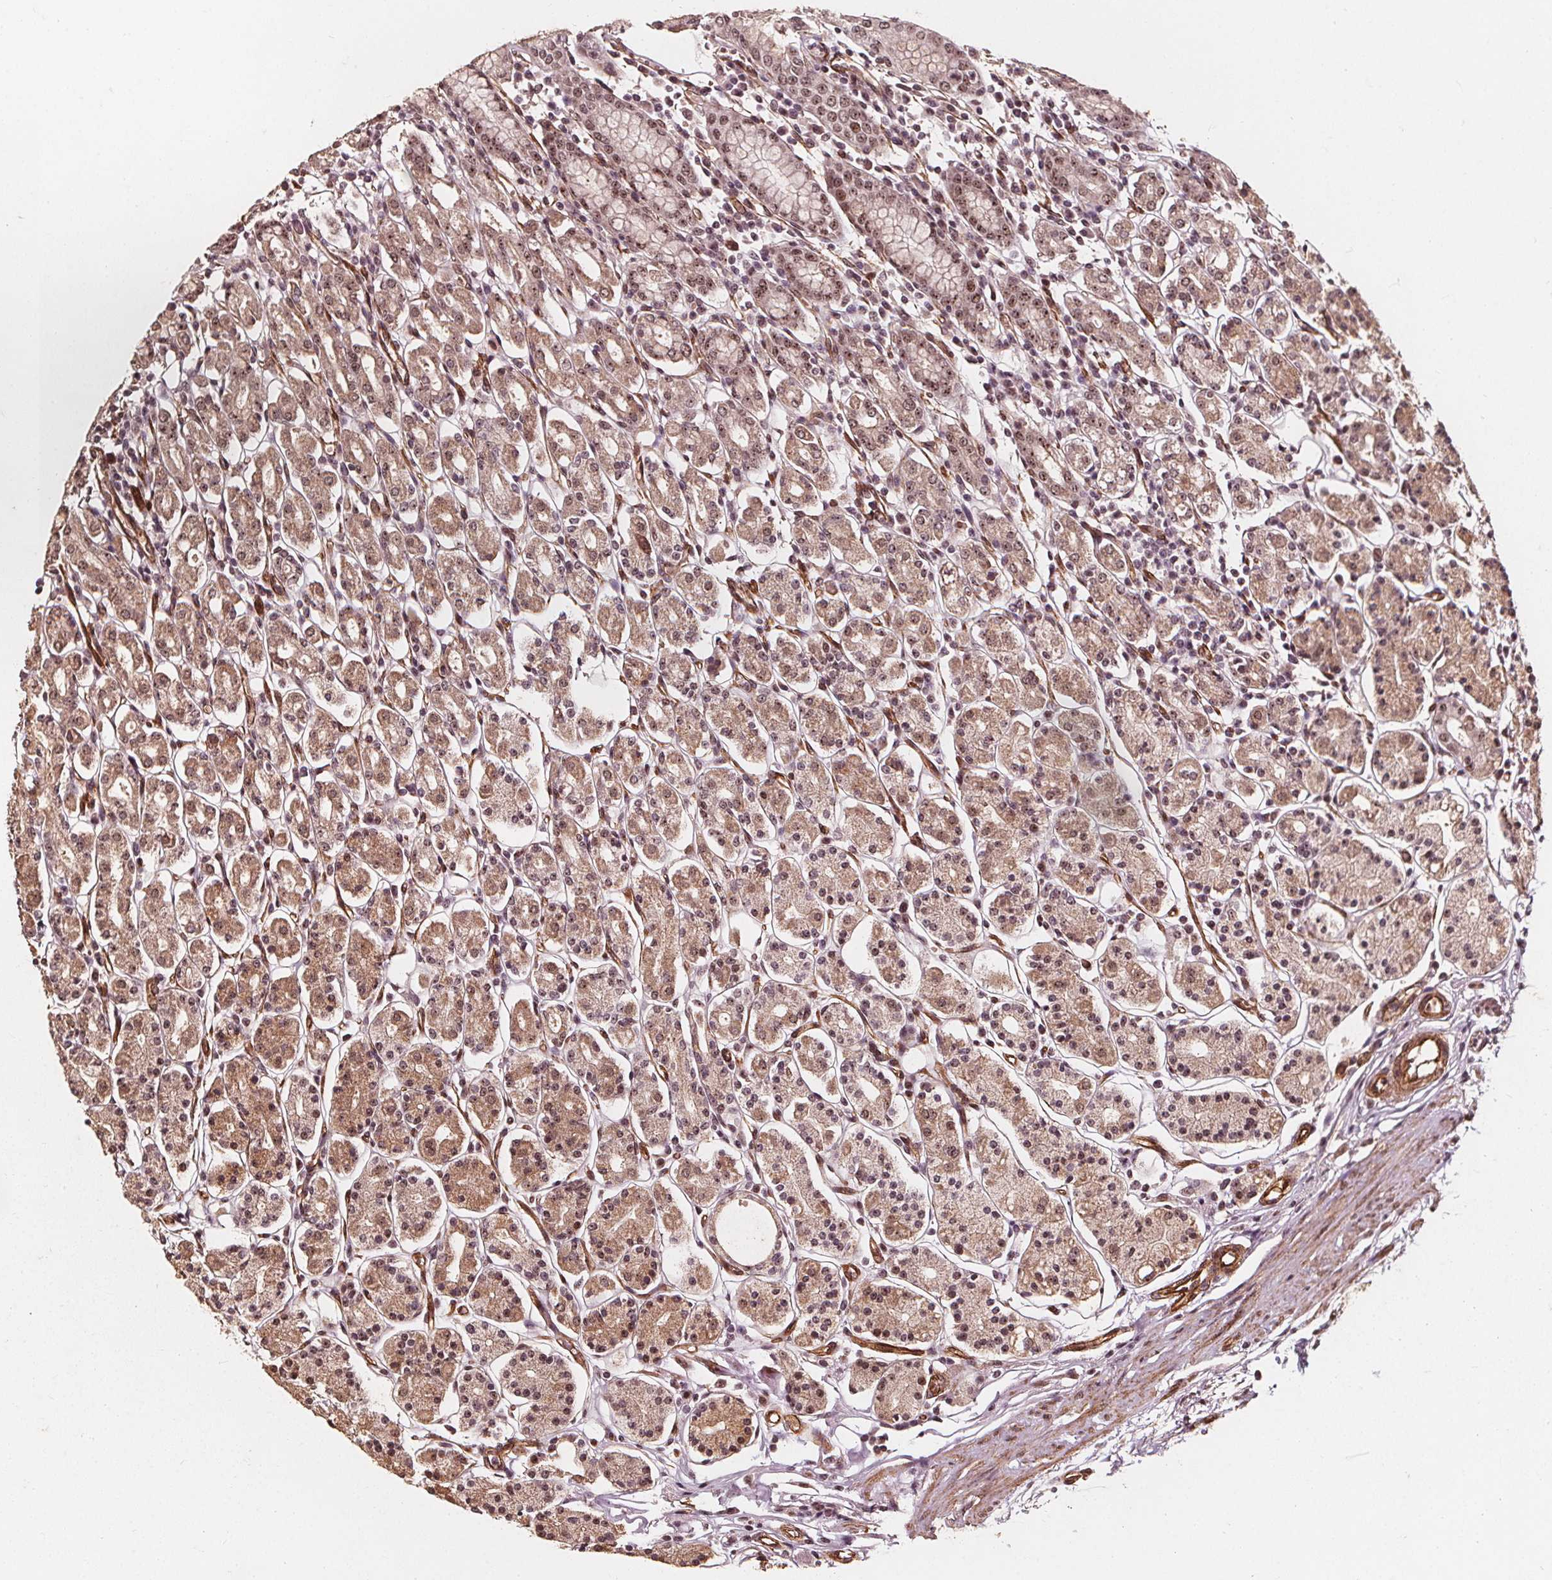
{"staining": {"intensity": "moderate", "quantity": ">75%", "location": "cytoplasmic/membranous,nuclear"}, "tissue": "stomach", "cell_type": "Glandular cells", "image_type": "normal", "snomed": [{"axis": "morphology", "description": "Normal tissue, NOS"}, {"axis": "topography", "description": "Stomach, upper"}, {"axis": "topography", "description": "Stomach"}], "caption": "A high-resolution image shows IHC staining of benign stomach, which exhibits moderate cytoplasmic/membranous,nuclear staining in approximately >75% of glandular cells.", "gene": "EXOSC9", "patient": {"sex": "male", "age": 62}}